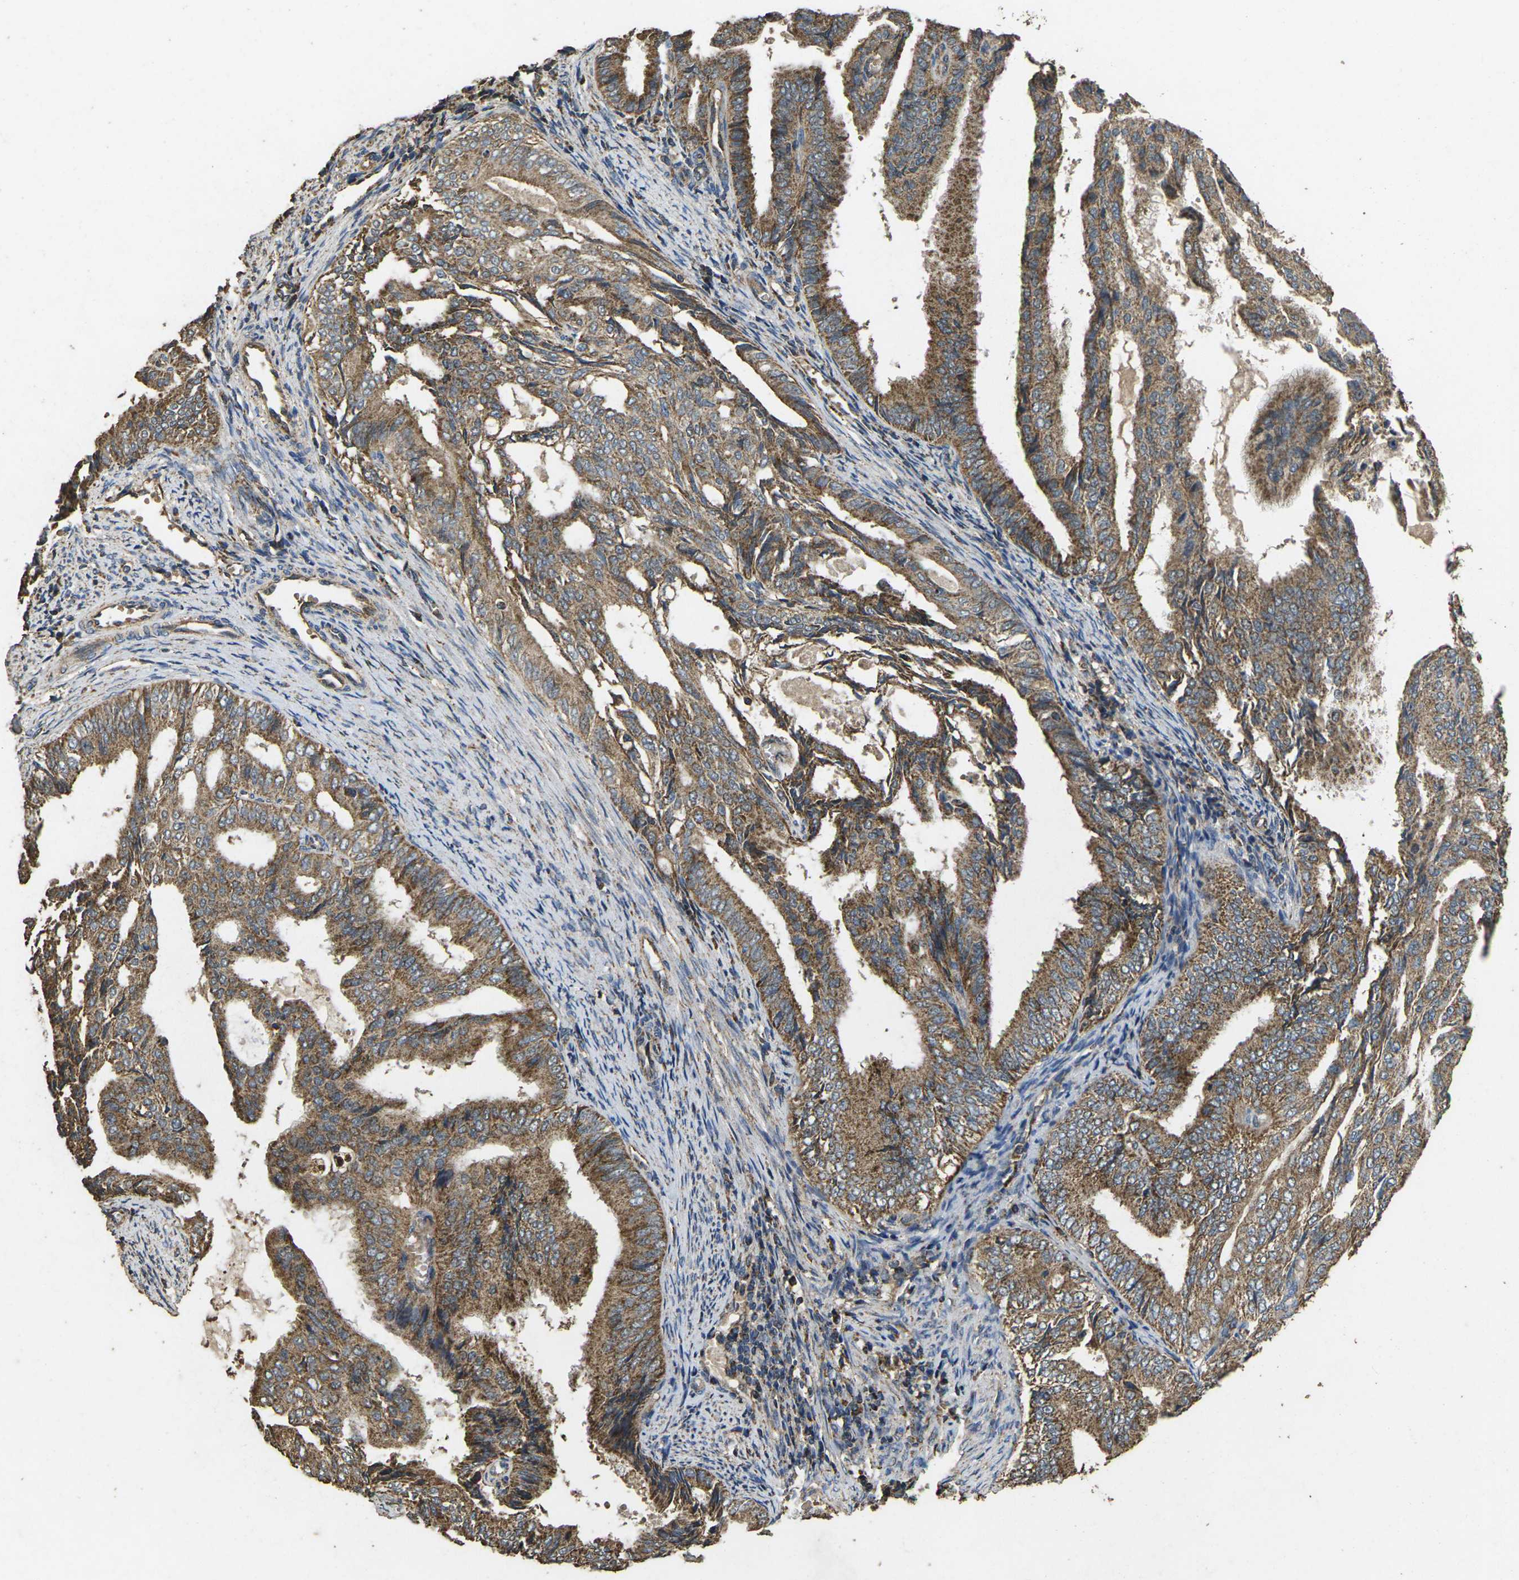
{"staining": {"intensity": "moderate", "quantity": ">75%", "location": "cytoplasmic/membranous"}, "tissue": "endometrial cancer", "cell_type": "Tumor cells", "image_type": "cancer", "snomed": [{"axis": "morphology", "description": "Adenocarcinoma, NOS"}, {"axis": "topography", "description": "Endometrium"}], "caption": "Moderate cytoplasmic/membranous expression for a protein is appreciated in about >75% of tumor cells of endometrial cancer using immunohistochemistry (IHC).", "gene": "MAPK11", "patient": {"sex": "female", "age": 58}}